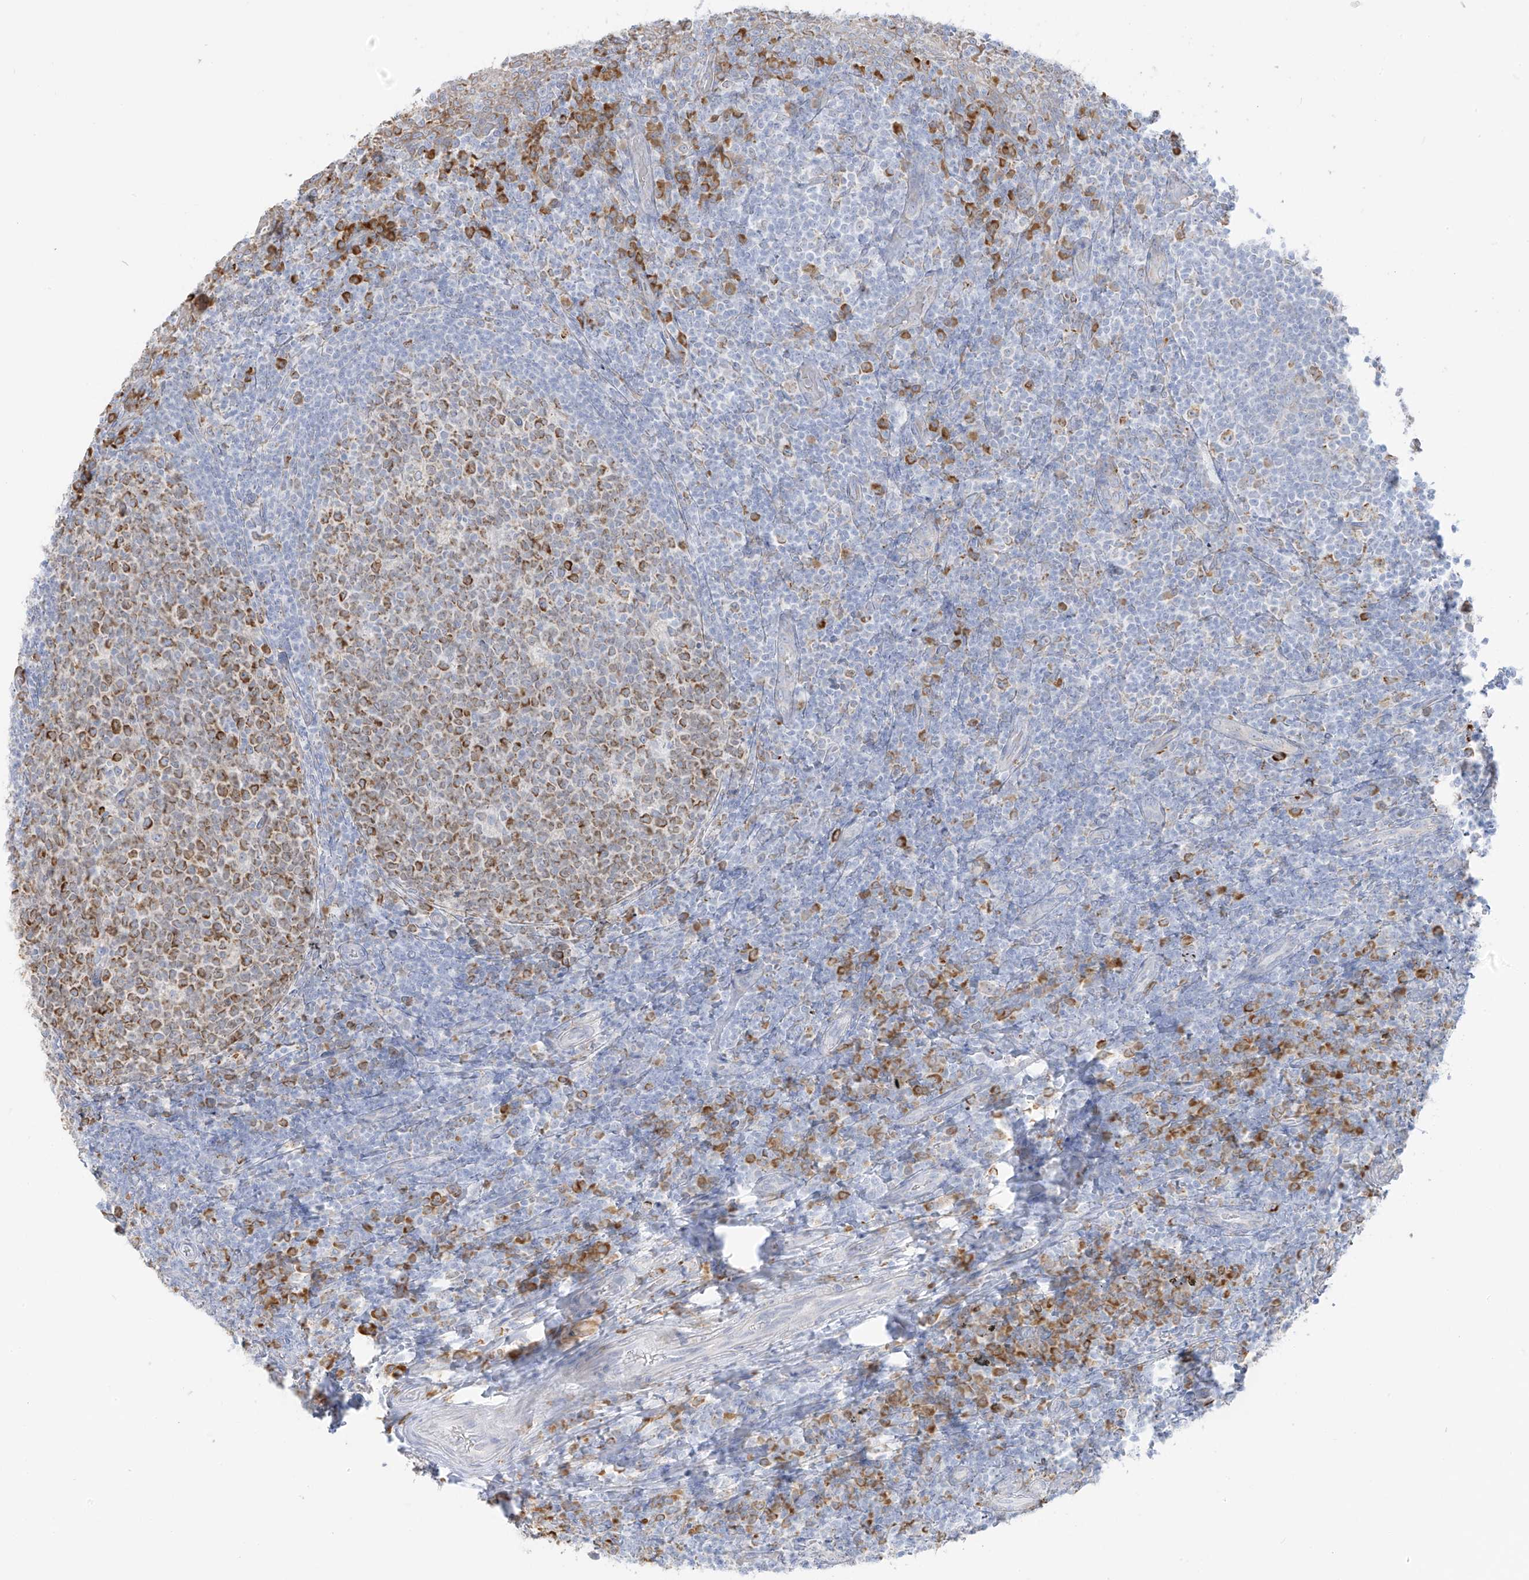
{"staining": {"intensity": "moderate", "quantity": "25%-75%", "location": "cytoplasmic/membranous"}, "tissue": "tonsil", "cell_type": "Germinal center cells", "image_type": "normal", "snomed": [{"axis": "morphology", "description": "Normal tissue, NOS"}, {"axis": "topography", "description": "Tonsil"}], "caption": "Germinal center cells show medium levels of moderate cytoplasmic/membranous staining in approximately 25%-75% of cells in unremarkable human tonsil.", "gene": "LRRC59", "patient": {"sex": "female", "age": 19}}